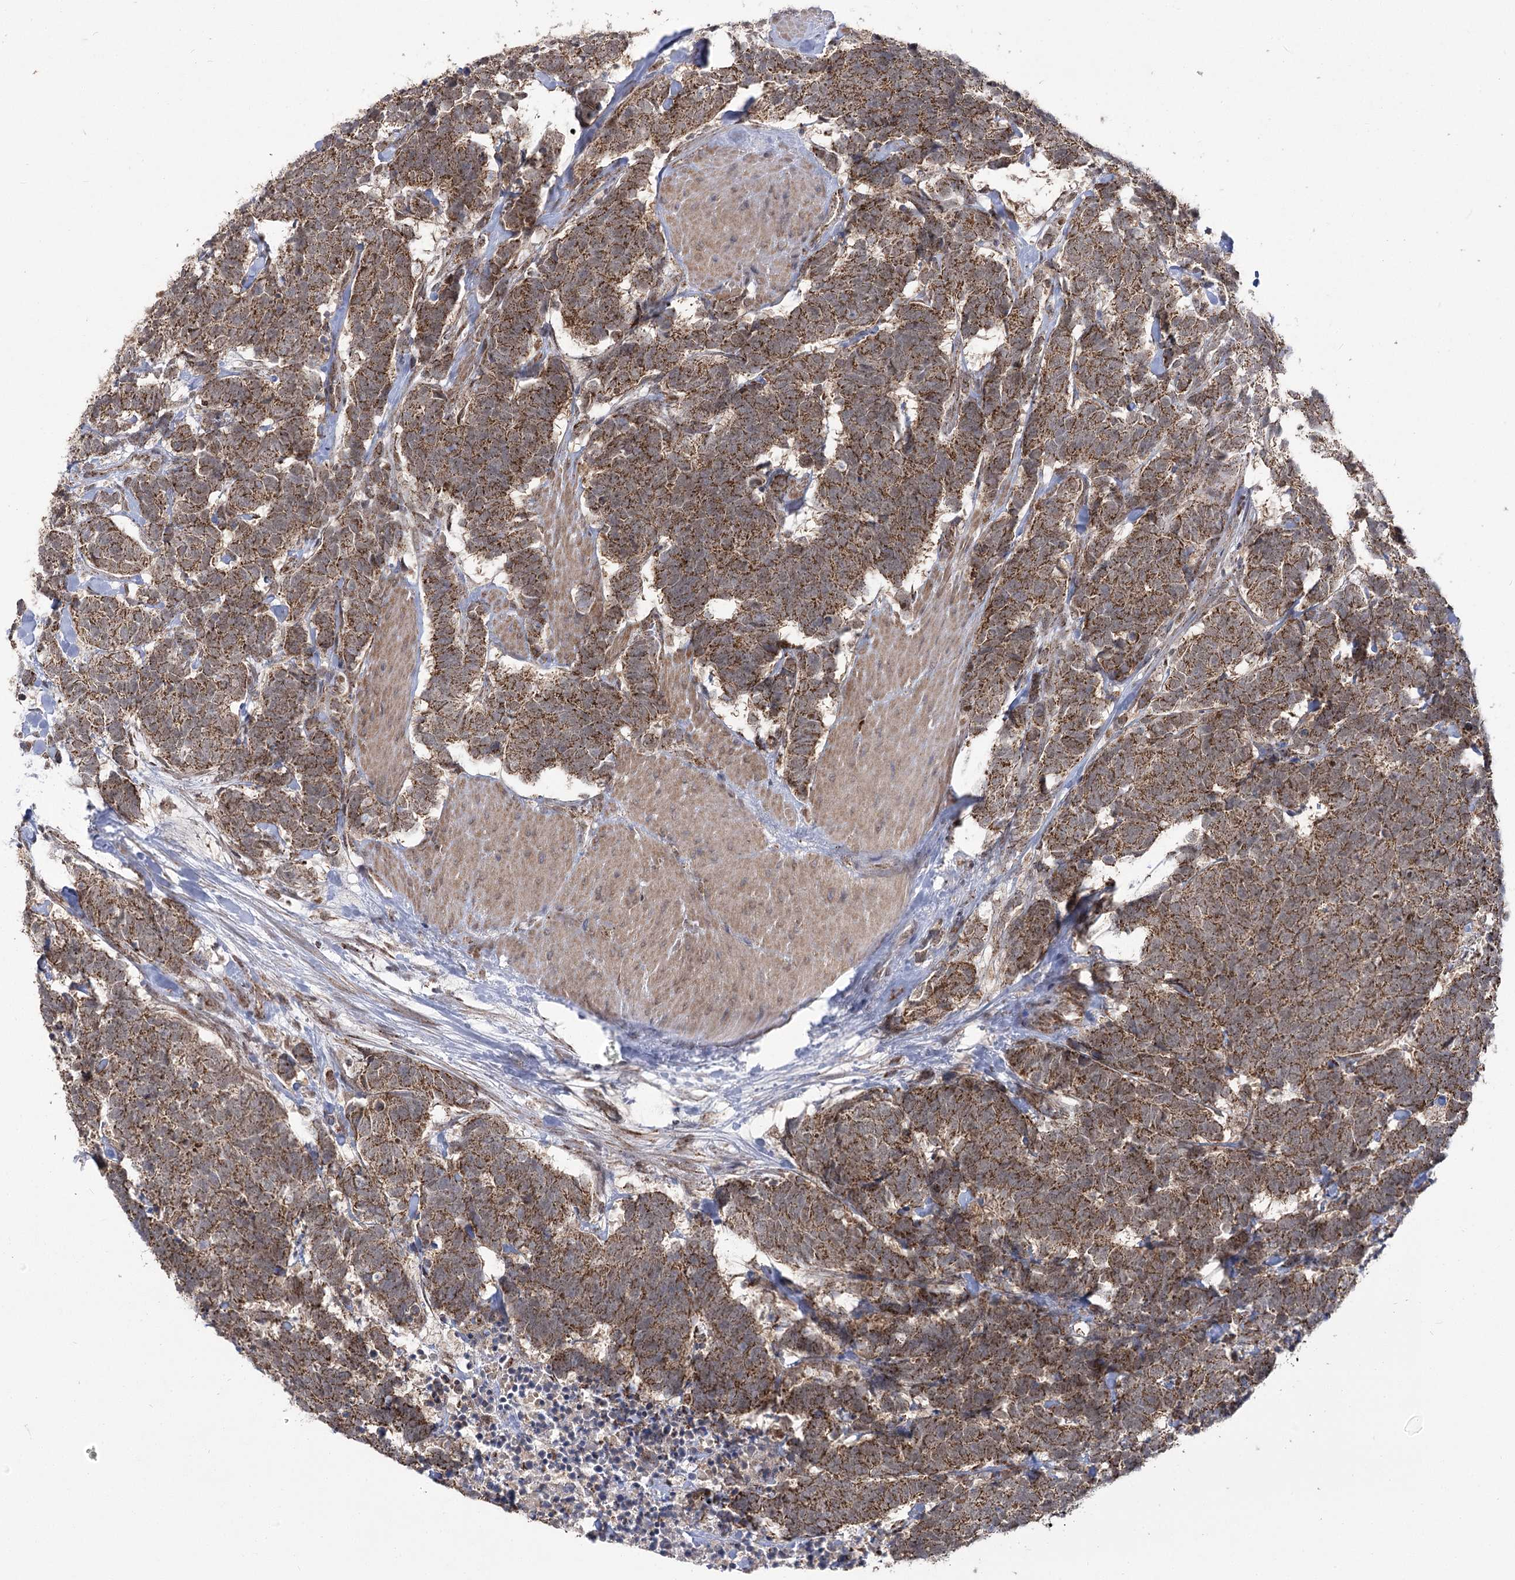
{"staining": {"intensity": "strong", "quantity": ">75%", "location": "cytoplasmic/membranous"}, "tissue": "carcinoid", "cell_type": "Tumor cells", "image_type": "cancer", "snomed": [{"axis": "morphology", "description": "Carcinoma, NOS"}, {"axis": "morphology", "description": "Carcinoid, malignant, NOS"}, {"axis": "topography", "description": "Urinary bladder"}], "caption": "The micrograph demonstrates a brown stain indicating the presence of a protein in the cytoplasmic/membranous of tumor cells in carcinoid.", "gene": "SLC4A1AP", "patient": {"sex": "male", "age": 57}}